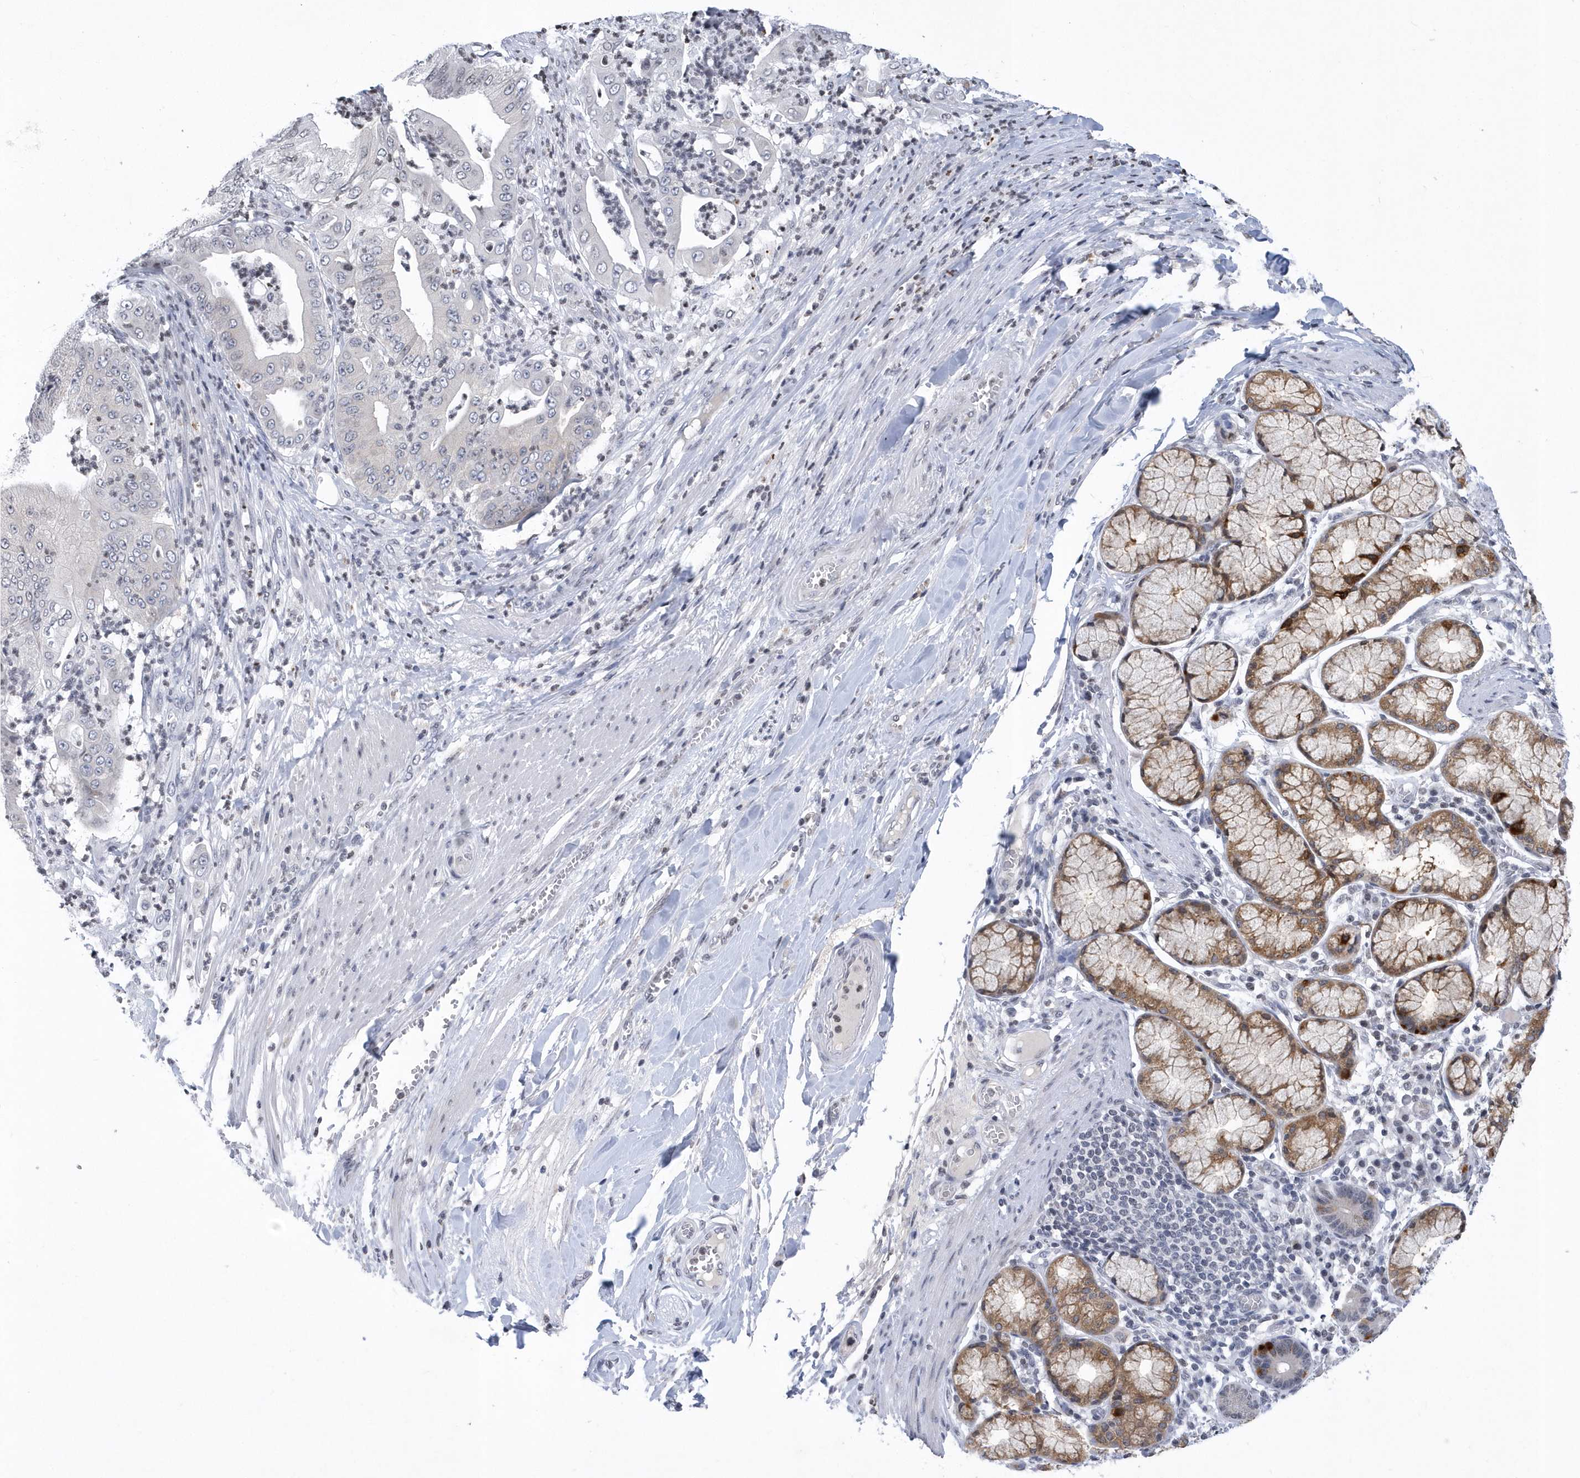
{"staining": {"intensity": "negative", "quantity": "none", "location": "none"}, "tissue": "pancreatic cancer", "cell_type": "Tumor cells", "image_type": "cancer", "snomed": [{"axis": "morphology", "description": "Adenocarcinoma, NOS"}, {"axis": "topography", "description": "Pancreas"}], "caption": "Tumor cells show no significant protein positivity in pancreatic cancer (adenocarcinoma). Nuclei are stained in blue.", "gene": "VWA5B2", "patient": {"sex": "female", "age": 77}}